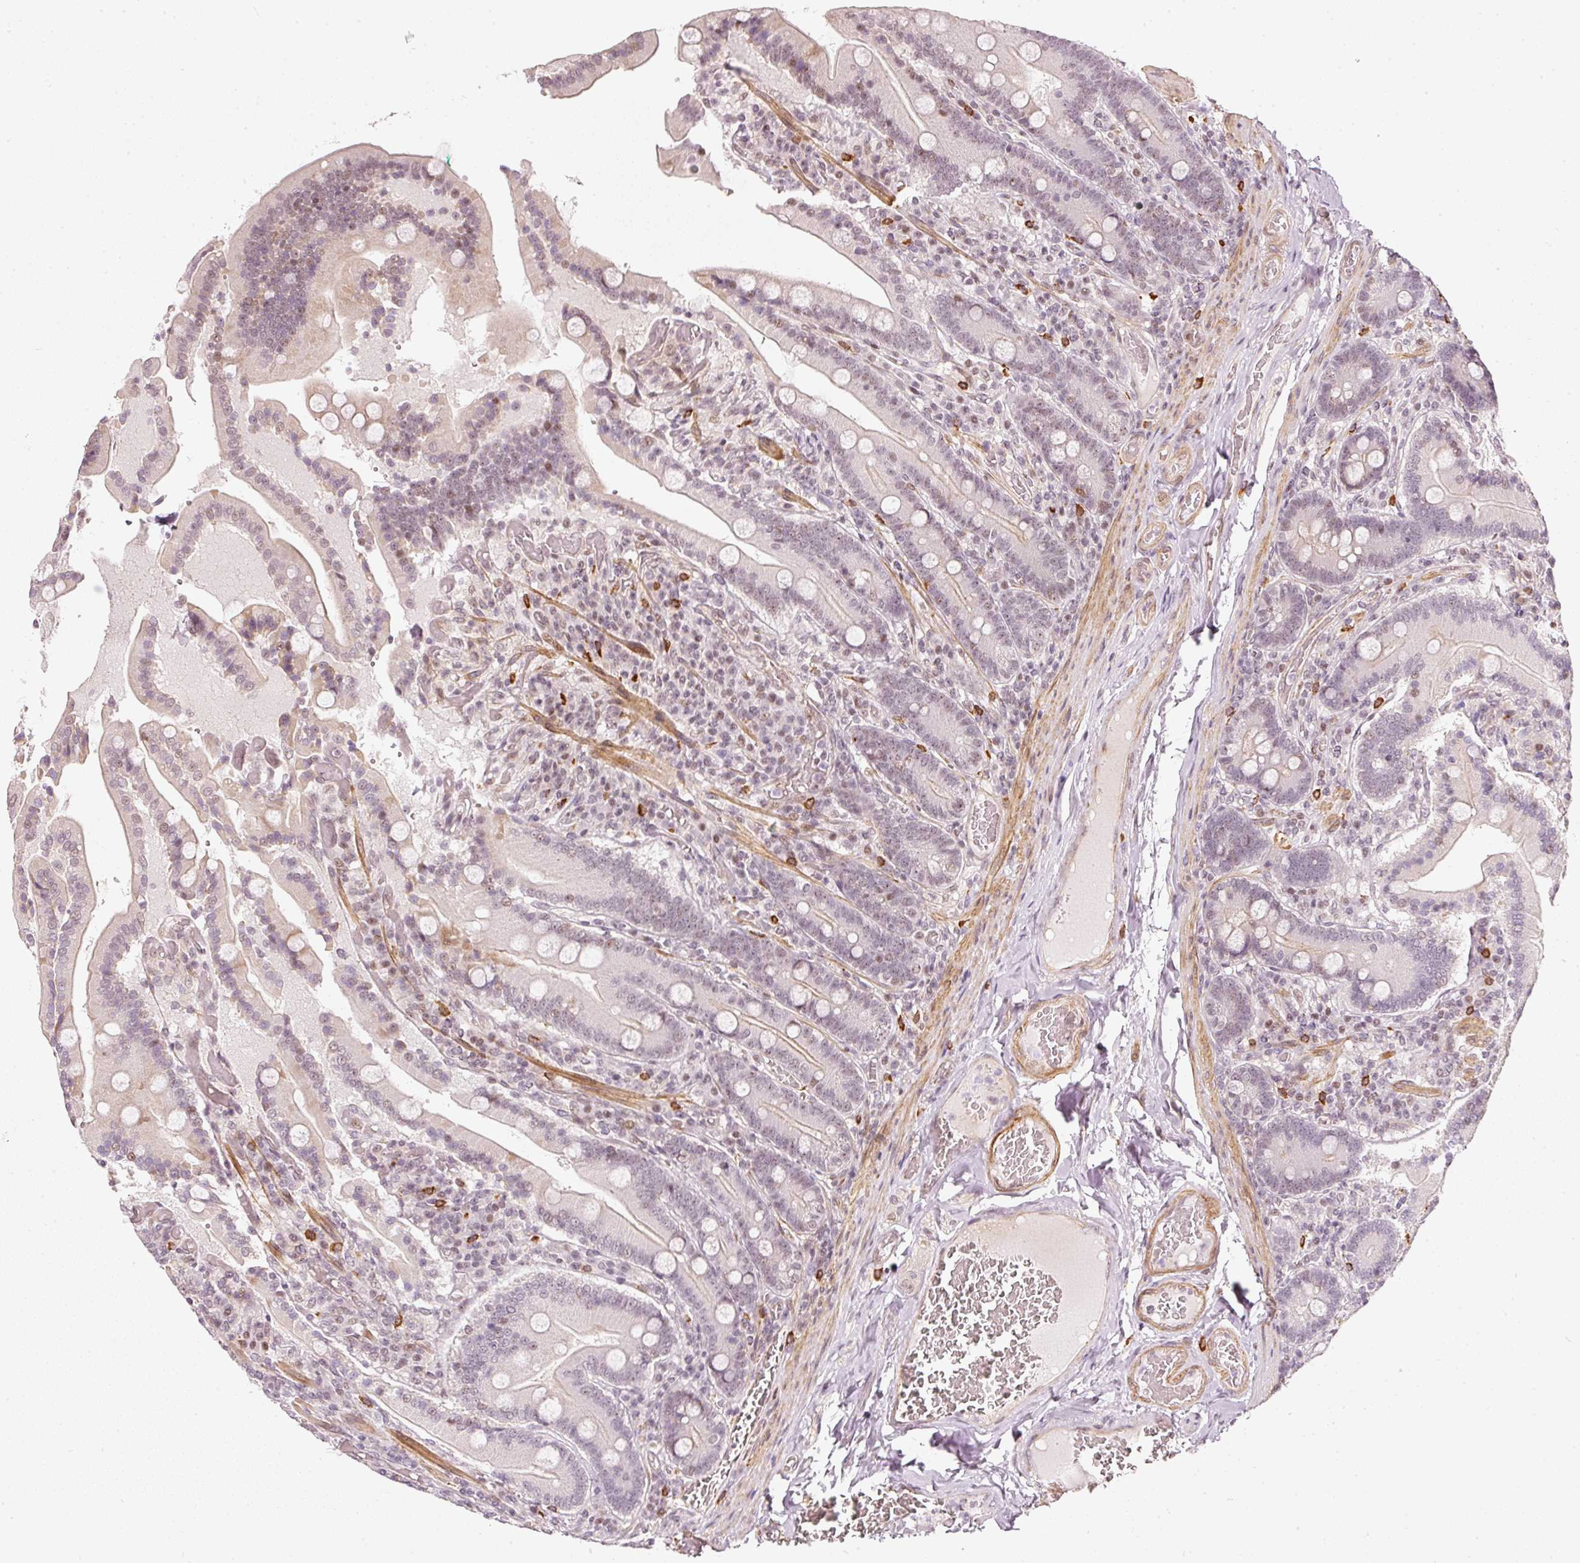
{"staining": {"intensity": "moderate", "quantity": "25%-75%", "location": "nuclear"}, "tissue": "duodenum", "cell_type": "Glandular cells", "image_type": "normal", "snomed": [{"axis": "morphology", "description": "Normal tissue, NOS"}, {"axis": "topography", "description": "Duodenum"}], "caption": "A micrograph of human duodenum stained for a protein reveals moderate nuclear brown staining in glandular cells. (Brightfield microscopy of DAB IHC at high magnification).", "gene": "MXRA8", "patient": {"sex": "female", "age": 62}}